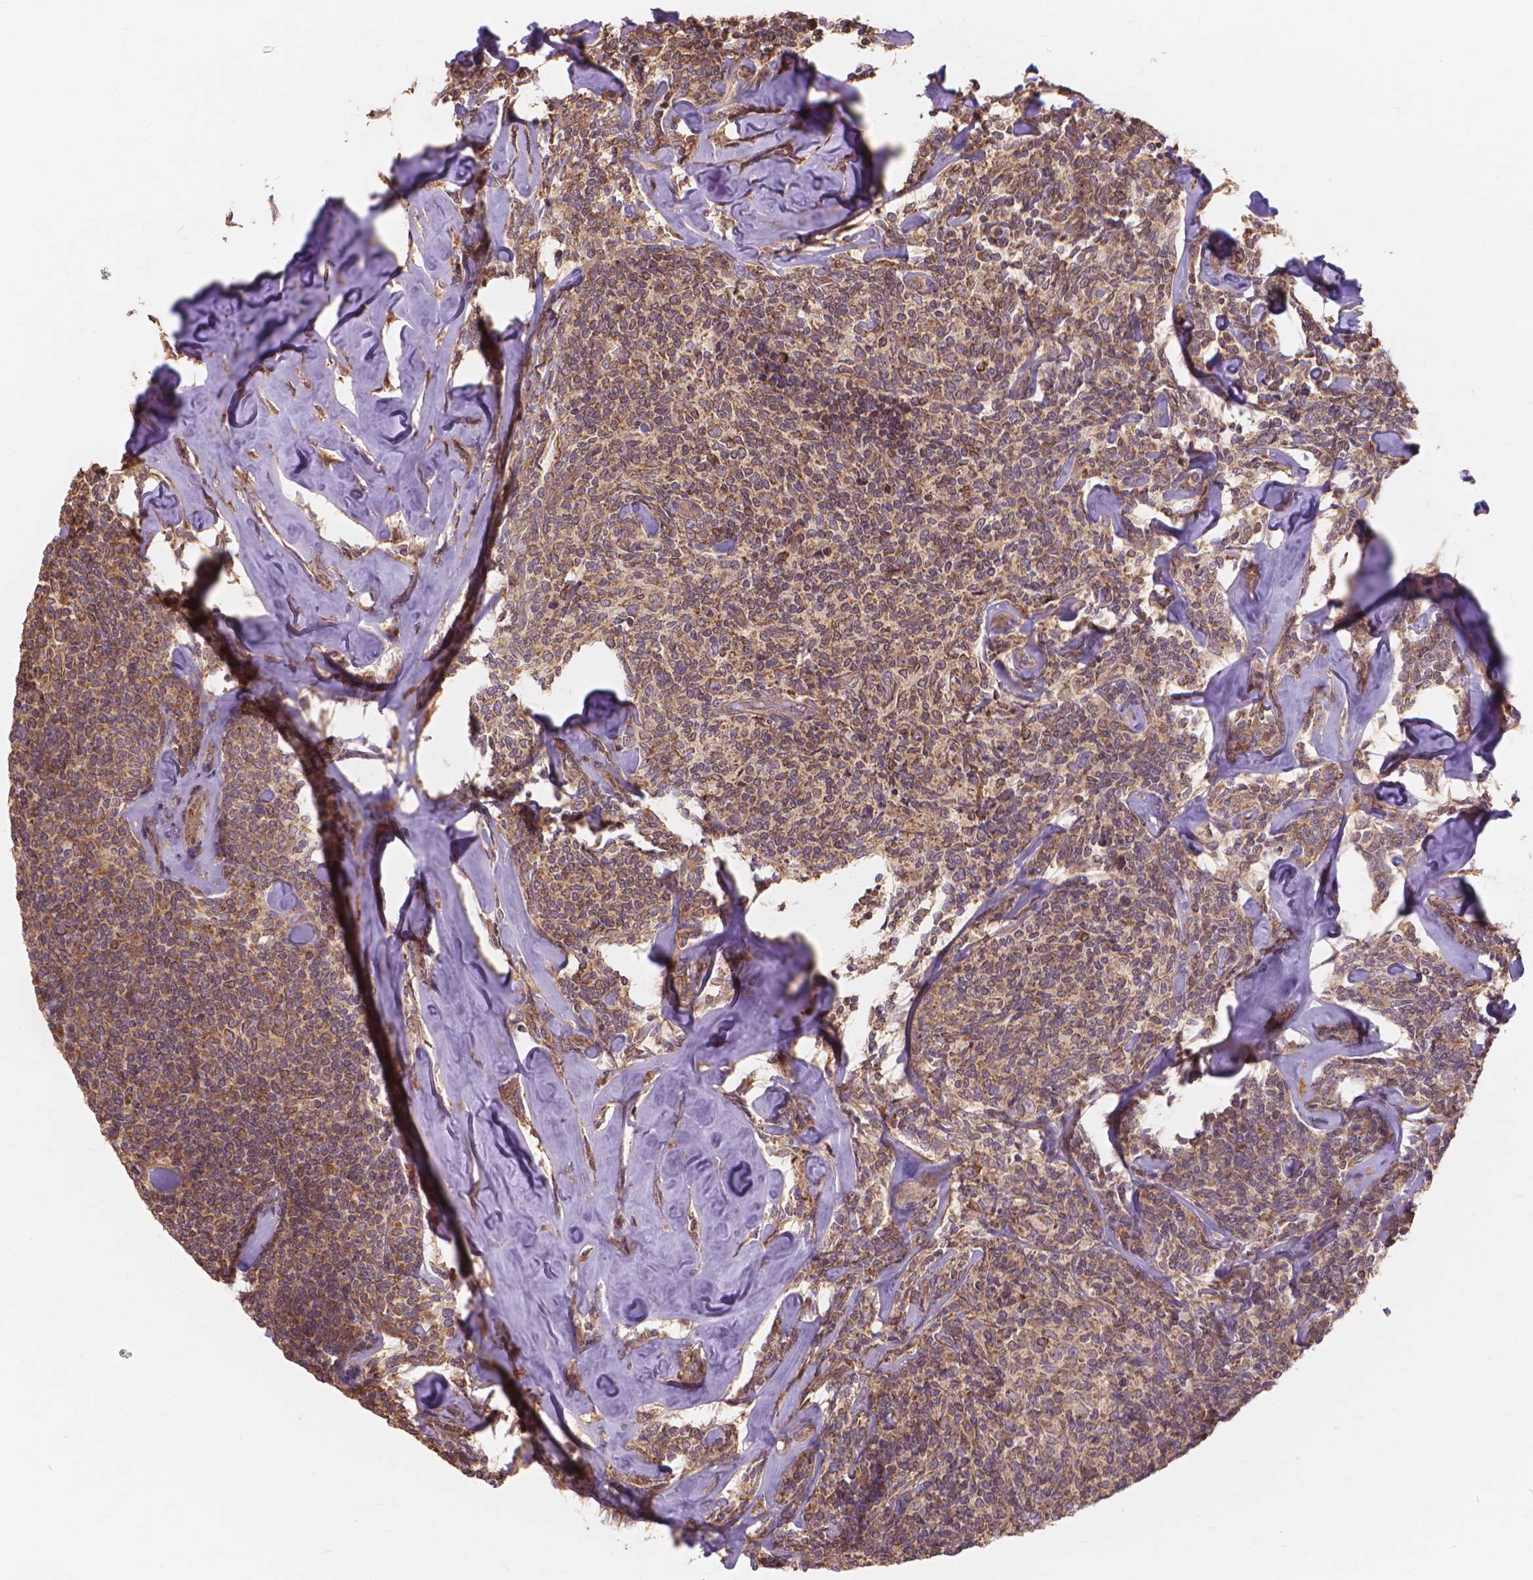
{"staining": {"intensity": "moderate", "quantity": ">75%", "location": "cytoplasmic/membranous"}, "tissue": "lymphoma", "cell_type": "Tumor cells", "image_type": "cancer", "snomed": [{"axis": "morphology", "description": "Malignant lymphoma, non-Hodgkin's type, Low grade"}, {"axis": "topography", "description": "Lymph node"}], "caption": "Low-grade malignant lymphoma, non-Hodgkin's type stained for a protein (brown) shows moderate cytoplasmic/membranous positive expression in approximately >75% of tumor cells.", "gene": "TAB2", "patient": {"sex": "female", "age": 56}}